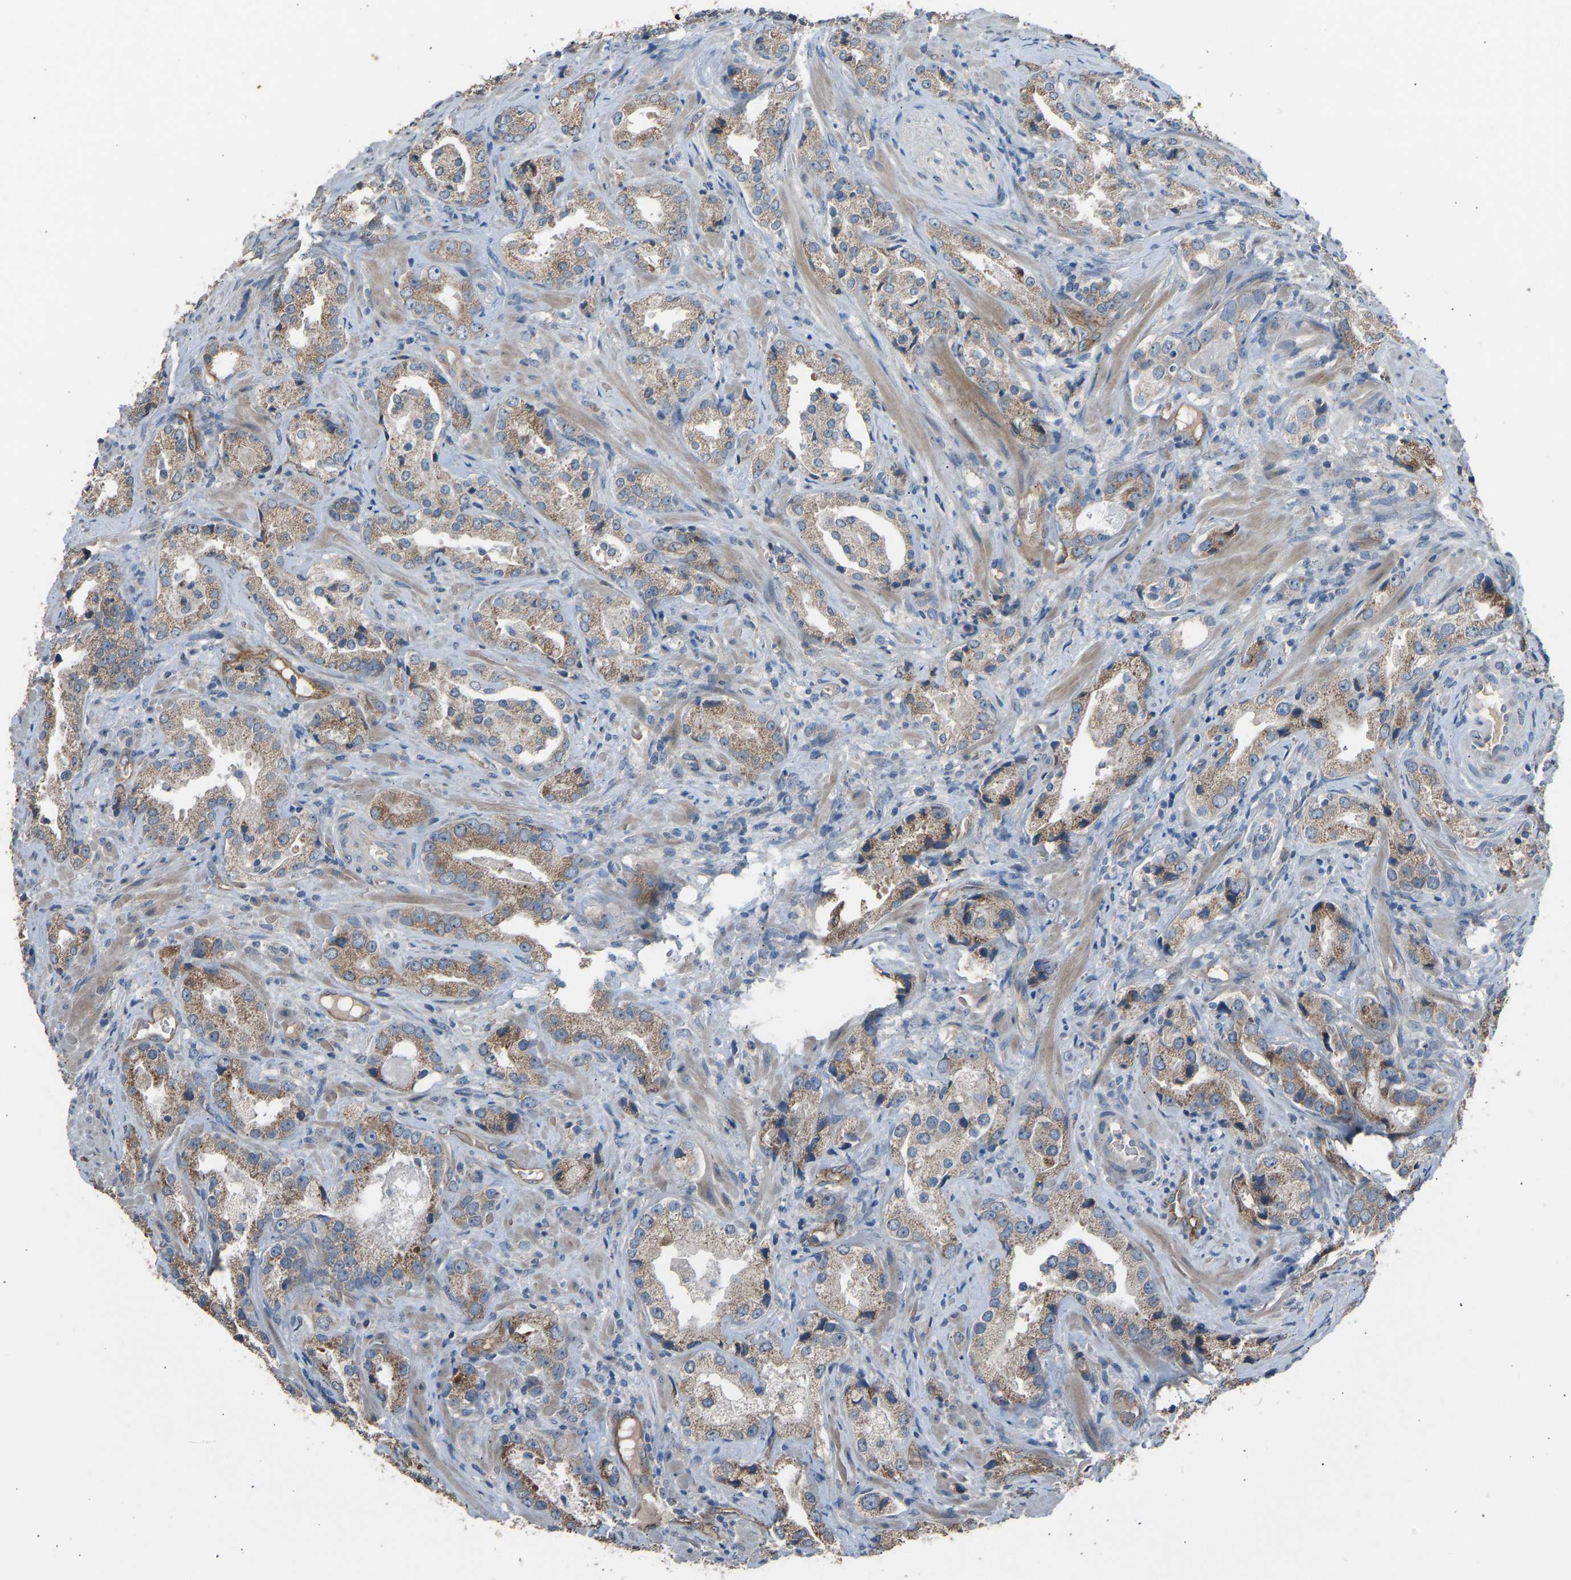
{"staining": {"intensity": "moderate", "quantity": ">75%", "location": "cytoplasmic/membranous"}, "tissue": "prostate cancer", "cell_type": "Tumor cells", "image_type": "cancer", "snomed": [{"axis": "morphology", "description": "Adenocarcinoma, High grade"}, {"axis": "topography", "description": "Prostate"}], "caption": "Immunohistochemistry (IHC) photomicrograph of neoplastic tissue: human prostate high-grade adenocarcinoma stained using IHC shows medium levels of moderate protein expression localized specifically in the cytoplasmic/membranous of tumor cells, appearing as a cytoplasmic/membranous brown color.", "gene": "TGFBR3", "patient": {"sex": "male", "age": 63}}